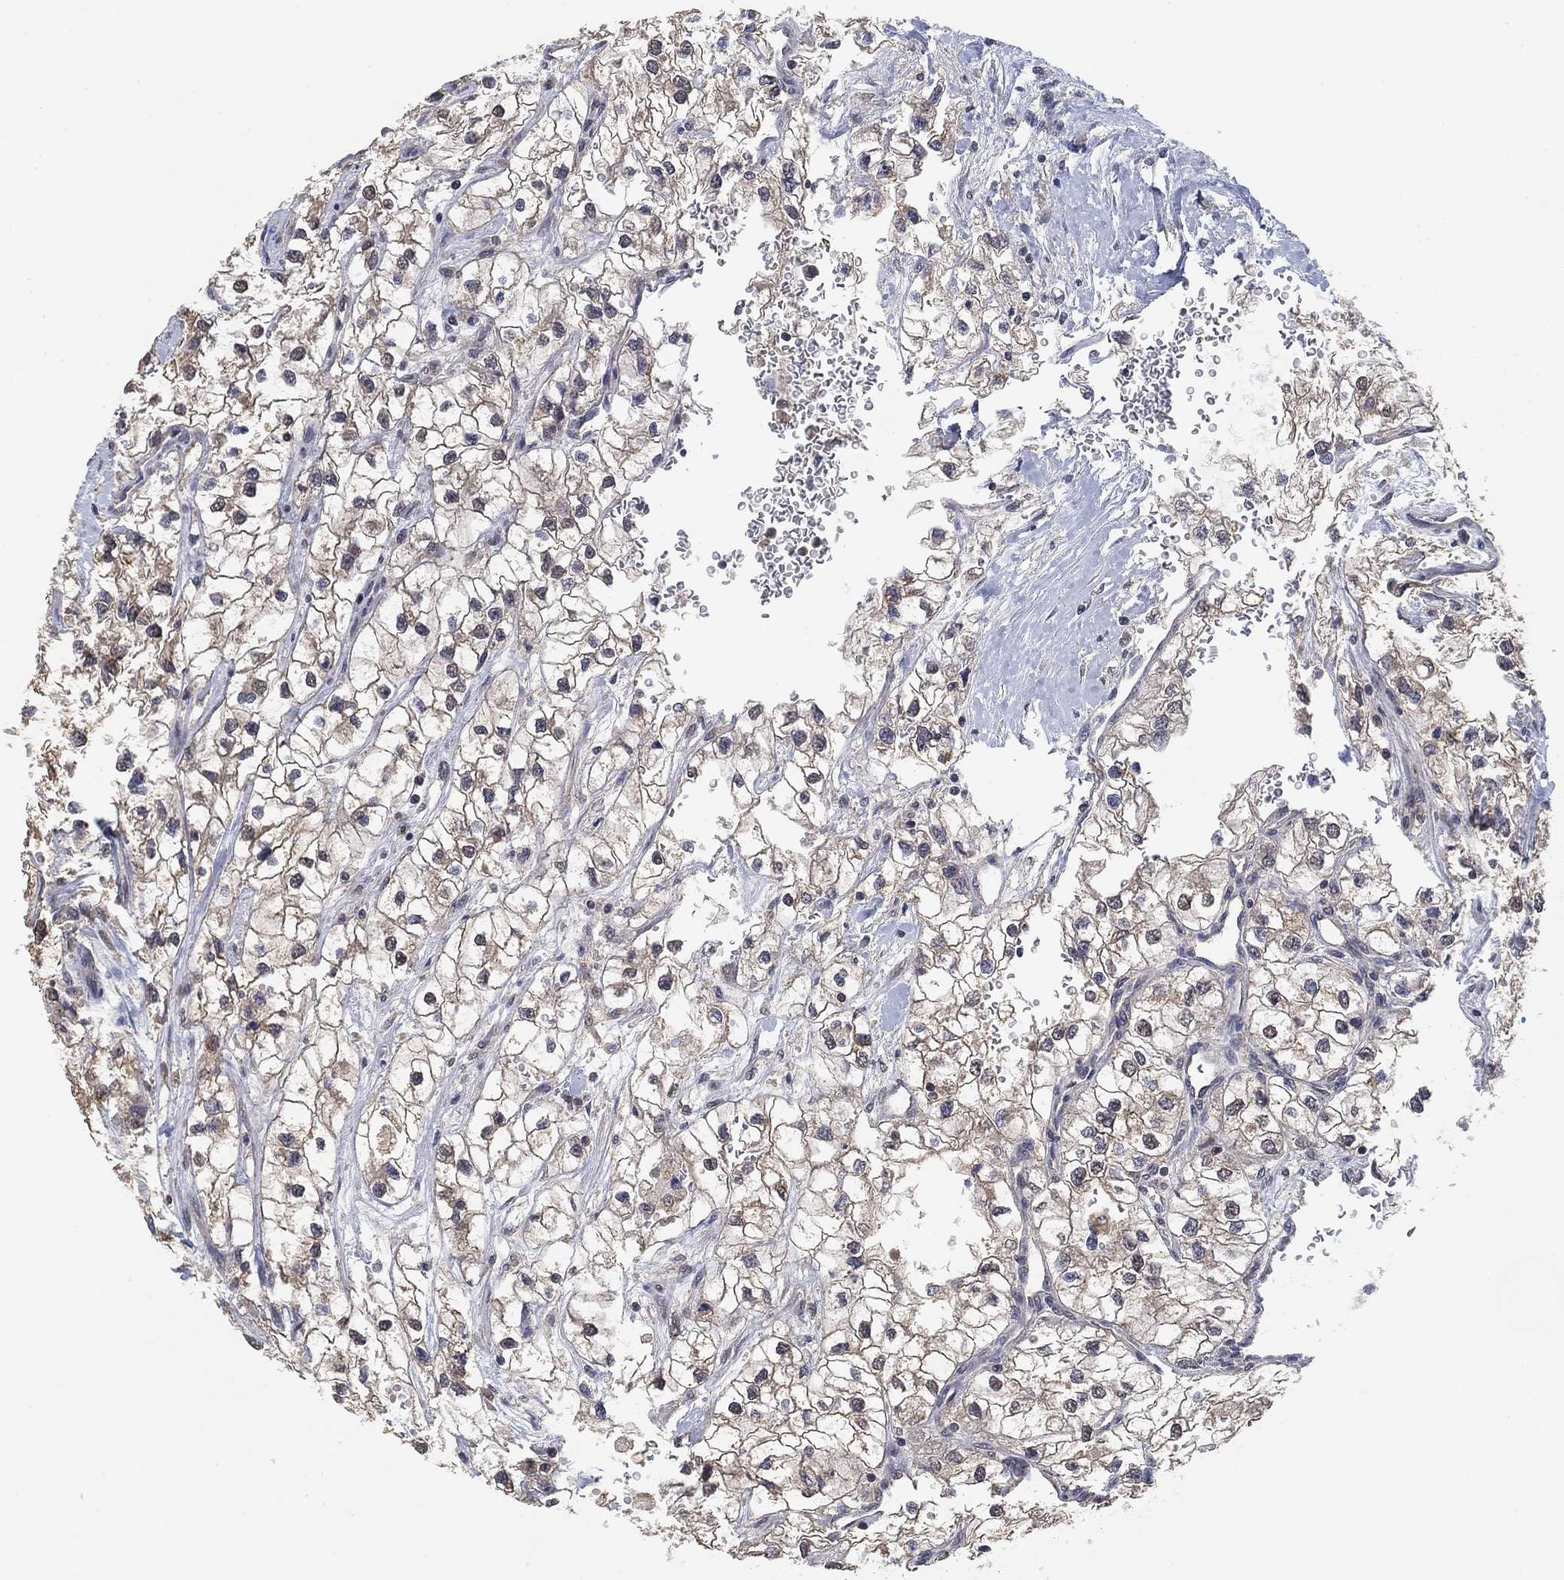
{"staining": {"intensity": "moderate", "quantity": "<25%", "location": "cytoplasmic/membranous"}, "tissue": "renal cancer", "cell_type": "Tumor cells", "image_type": "cancer", "snomed": [{"axis": "morphology", "description": "Adenocarcinoma, NOS"}, {"axis": "topography", "description": "Kidney"}], "caption": "A low amount of moderate cytoplasmic/membranous expression is seen in about <25% of tumor cells in renal adenocarcinoma tissue.", "gene": "CCDC43", "patient": {"sex": "male", "age": 59}}